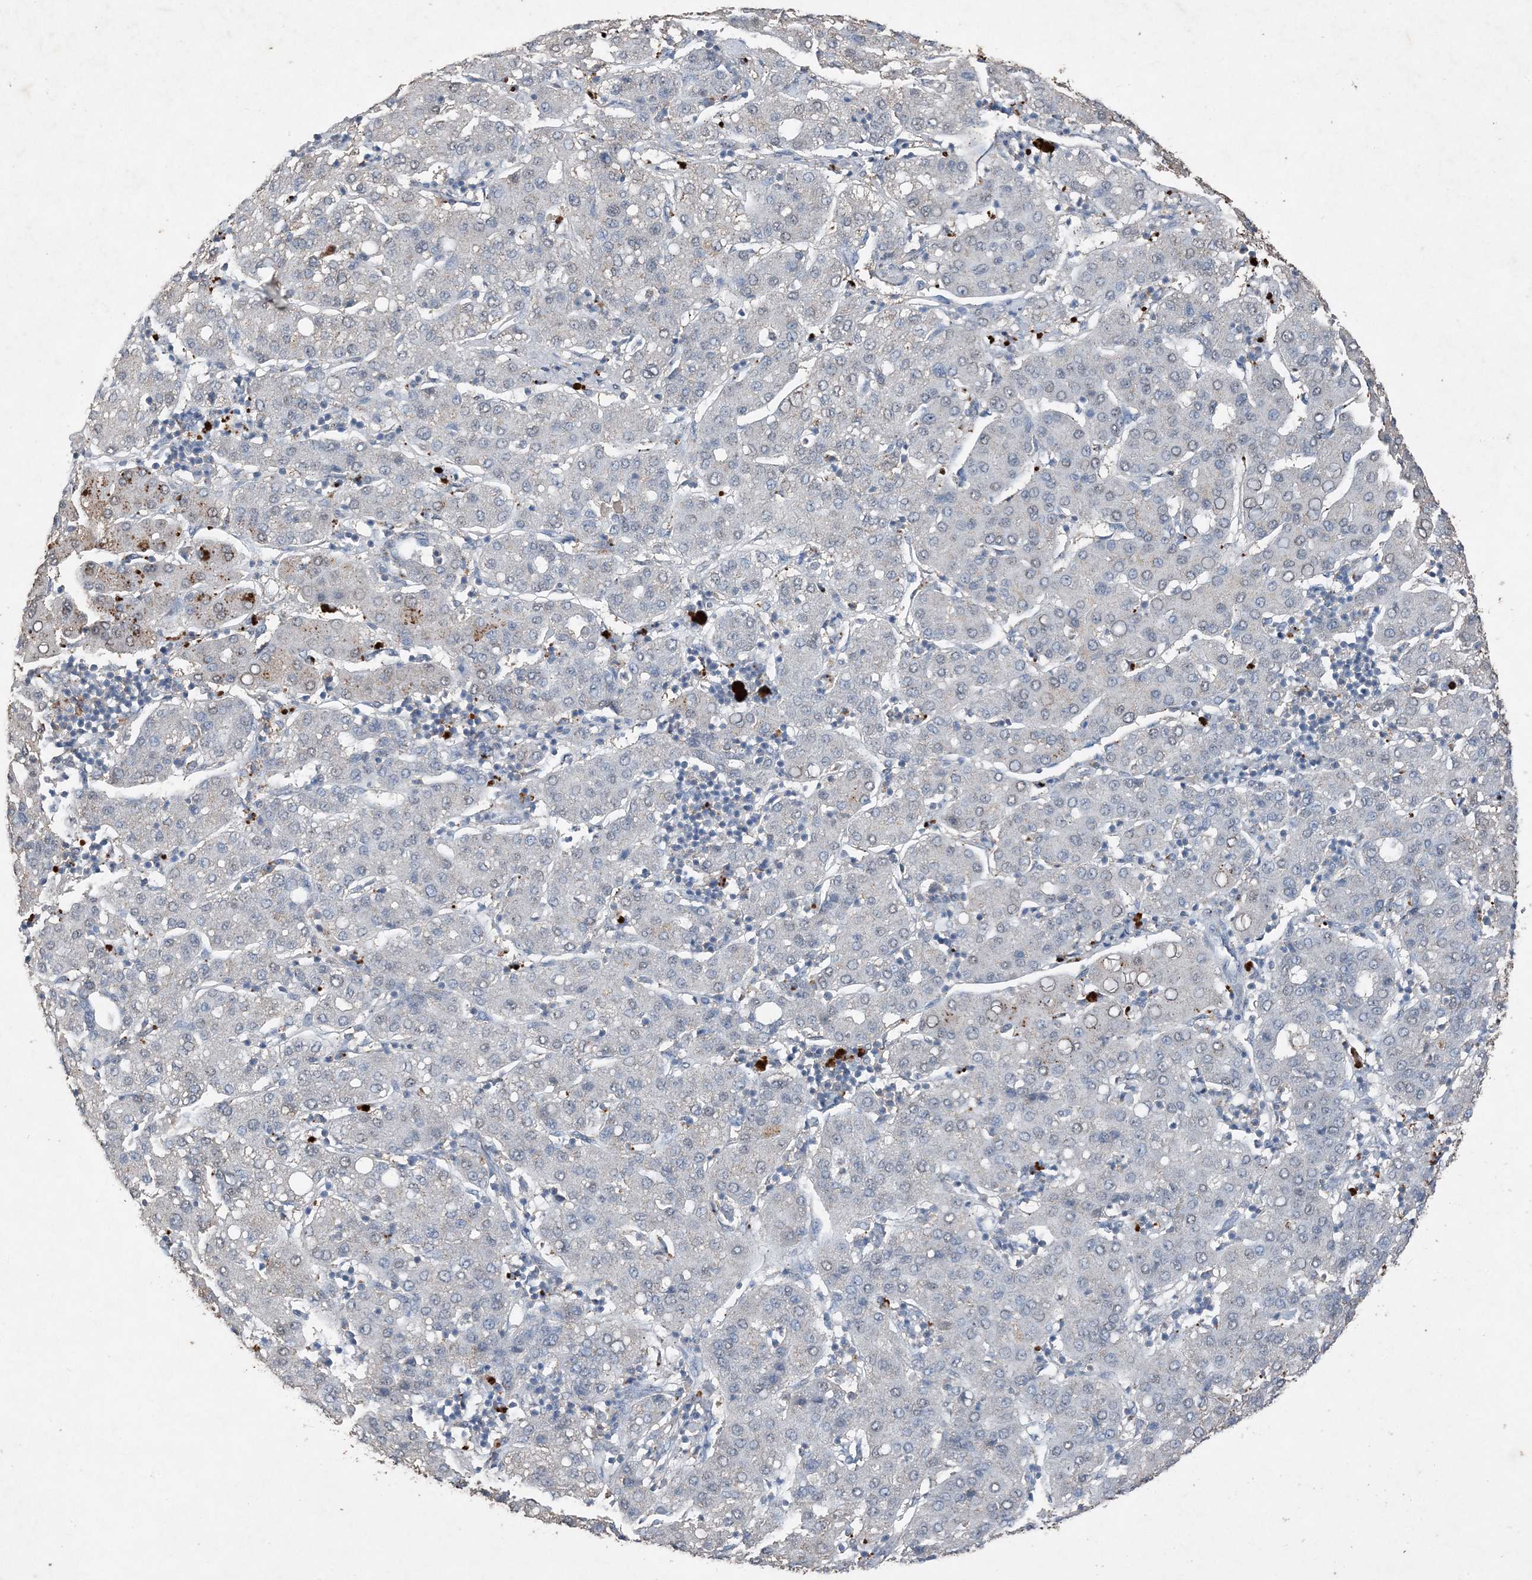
{"staining": {"intensity": "negative", "quantity": "none", "location": "none"}, "tissue": "liver cancer", "cell_type": "Tumor cells", "image_type": "cancer", "snomed": [{"axis": "morphology", "description": "Carcinoma, Hepatocellular, NOS"}, {"axis": "topography", "description": "Liver"}], "caption": "This is an IHC photomicrograph of human liver cancer (hepatocellular carcinoma). There is no staining in tumor cells.", "gene": "FCN3", "patient": {"sex": "male", "age": 65}}